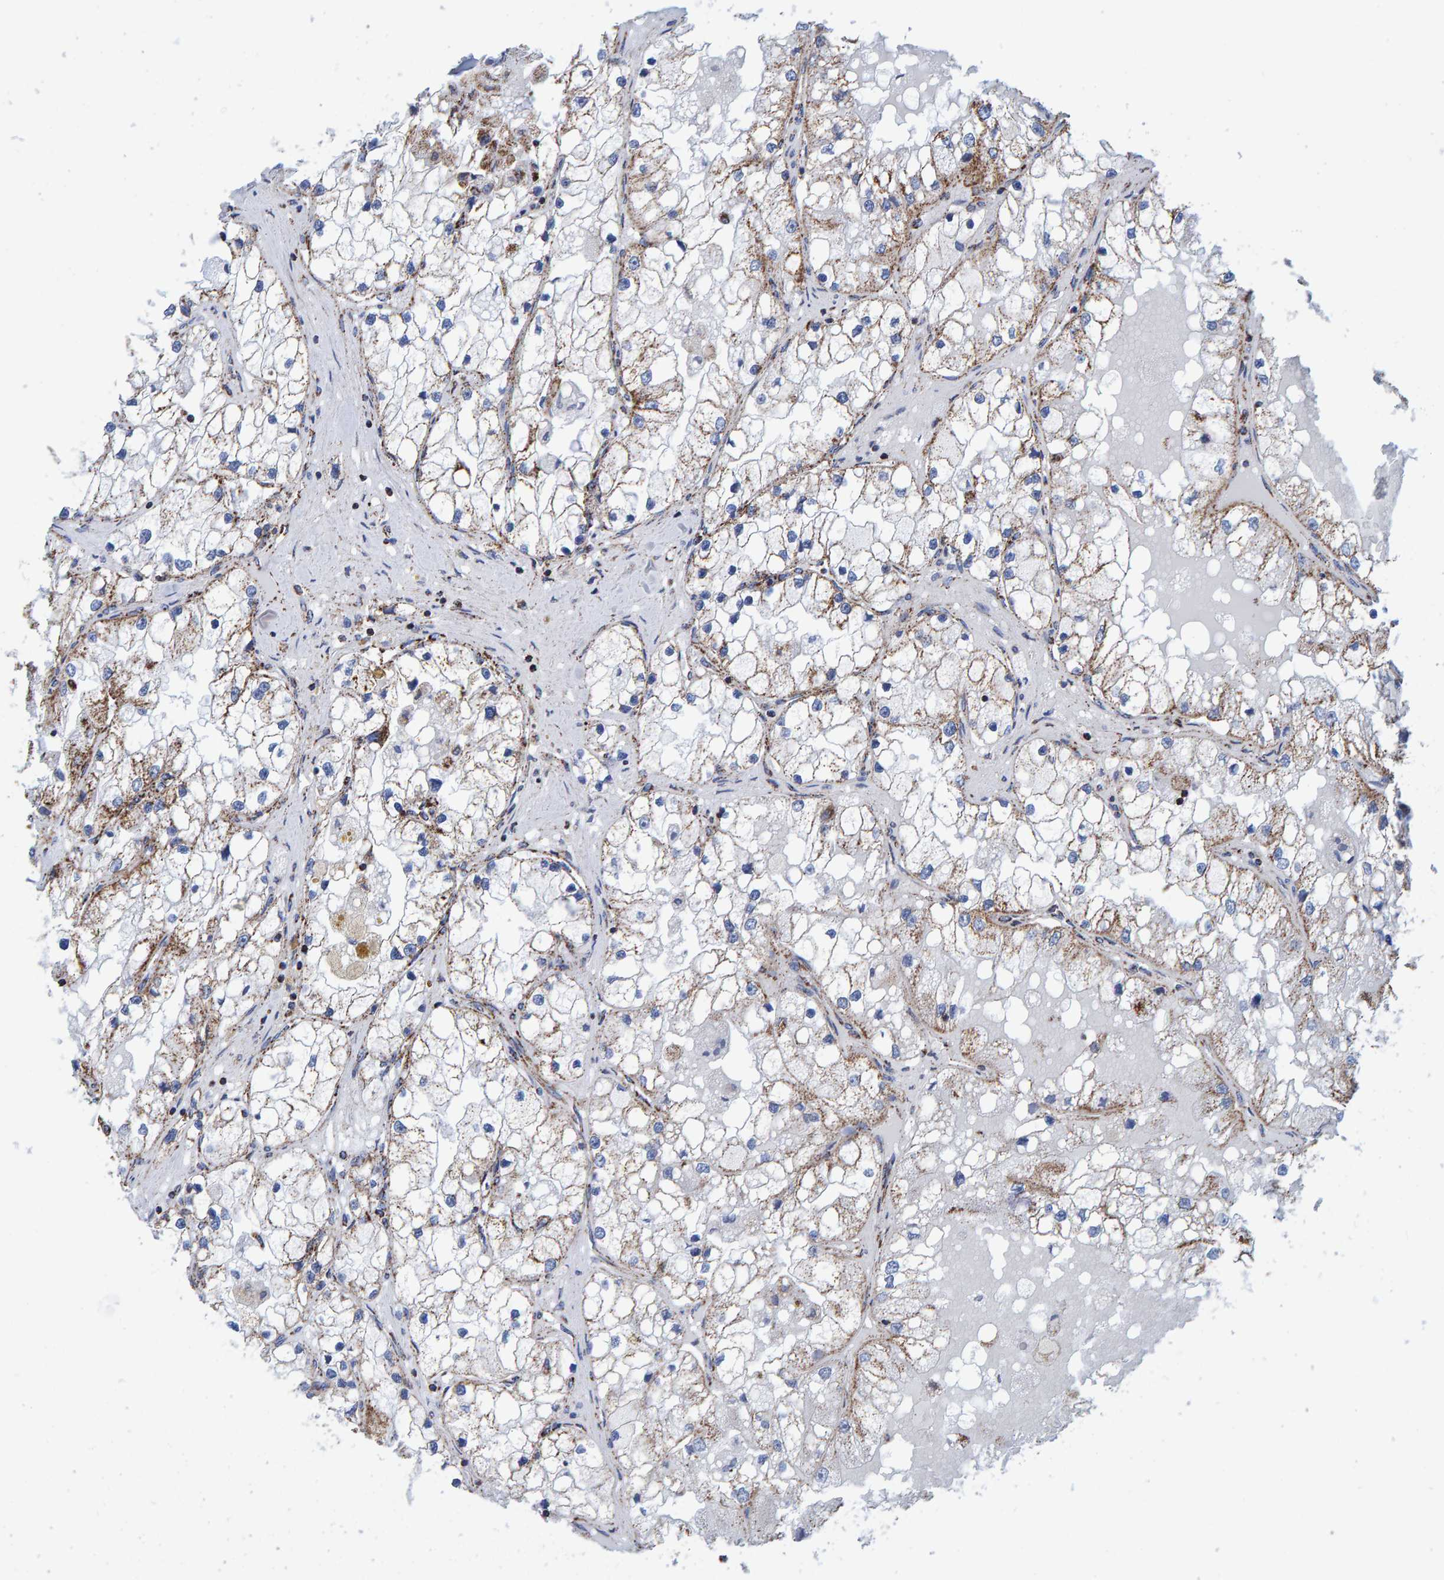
{"staining": {"intensity": "weak", "quantity": "25%-75%", "location": "cytoplasmic/membranous"}, "tissue": "renal cancer", "cell_type": "Tumor cells", "image_type": "cancer", "snomed": [{"axis": "morphology", "description": "Adenocarcinoma, NOS"}, {"axis": "topography", "description": "Kidney"}], "caption": "Immunohistochemistry (IHC) staining of renal cancer, which demonstrates low levels of weak cytoplasmic/membranous expression in approximately 25%-75% of tumor cells indicating weak cytoplasmic/membranous protein staining. The staining was performed using DAB (3,3'-diaminobenzidine) (brown) for protein detection and nuclei were counterstained in hematoxylin (blue).", "gene": "ENSG00000262660", "patient": {"sex": "male", "age": 68}}